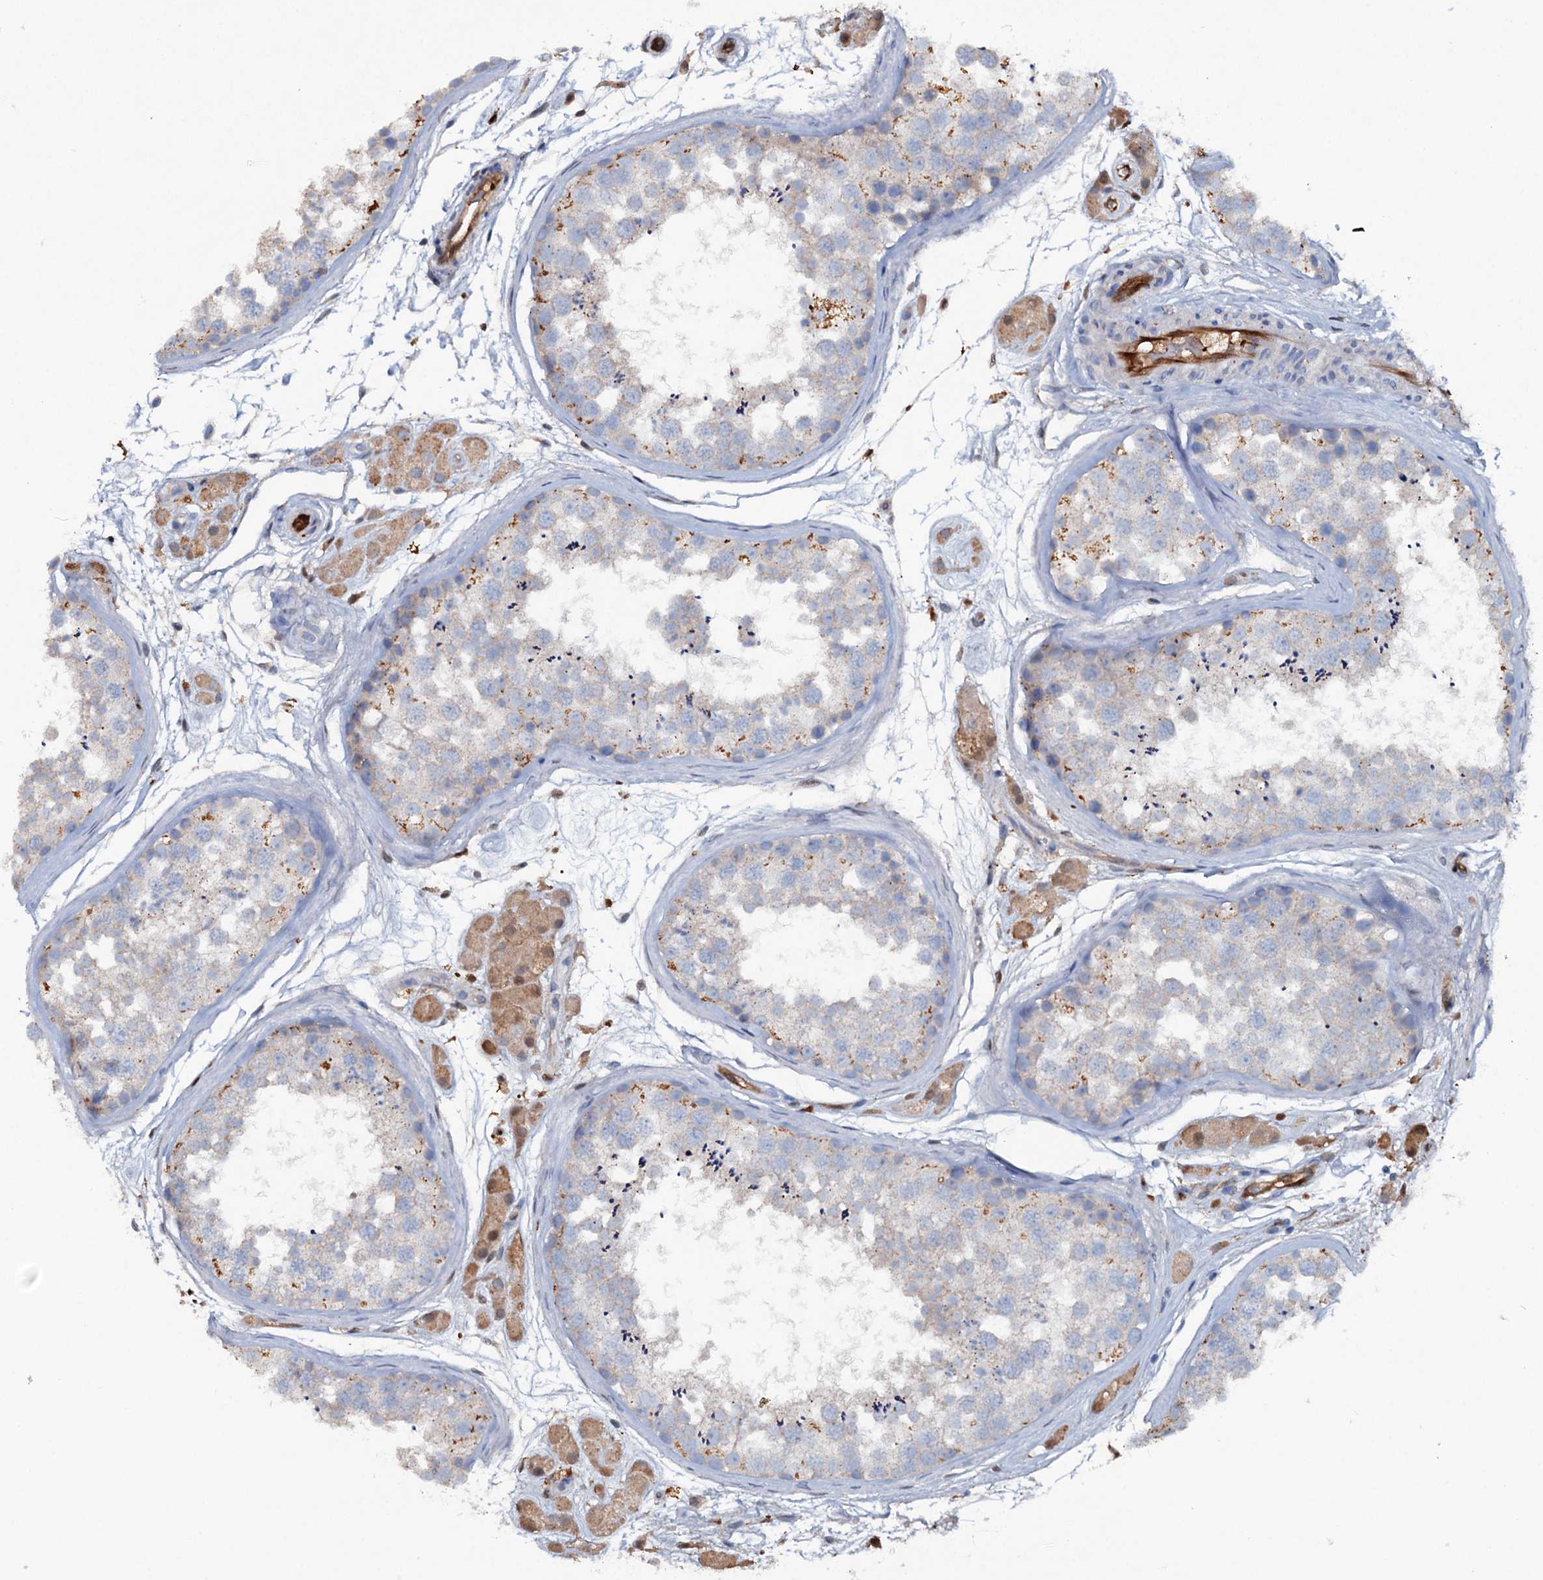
{"staining": {"intensity": "weak", "quantity": "<25%", "location": "cytoplasmic/membranous"}, "tissue": "testis", "cell_type": "Cells in seminiferous ducts", "image_type": "normal", "snomed": [{"axis": "morphology", "description": "Normal tissue, NOS"}, {"axis": "topography", "description": "Testis"}], "caption": "DAB (3,3'-diaminobenzidine) immunohistochemical staining of benign human testis shows no significant staining in cells in seminiferous ducts. (Stains: DAB IHC with hematoxylin counter stain, Microscopy: brightfield microscopy at high magnification).", "gene": "IL17RD", "patient": {"sex": "male", "age": 56}}